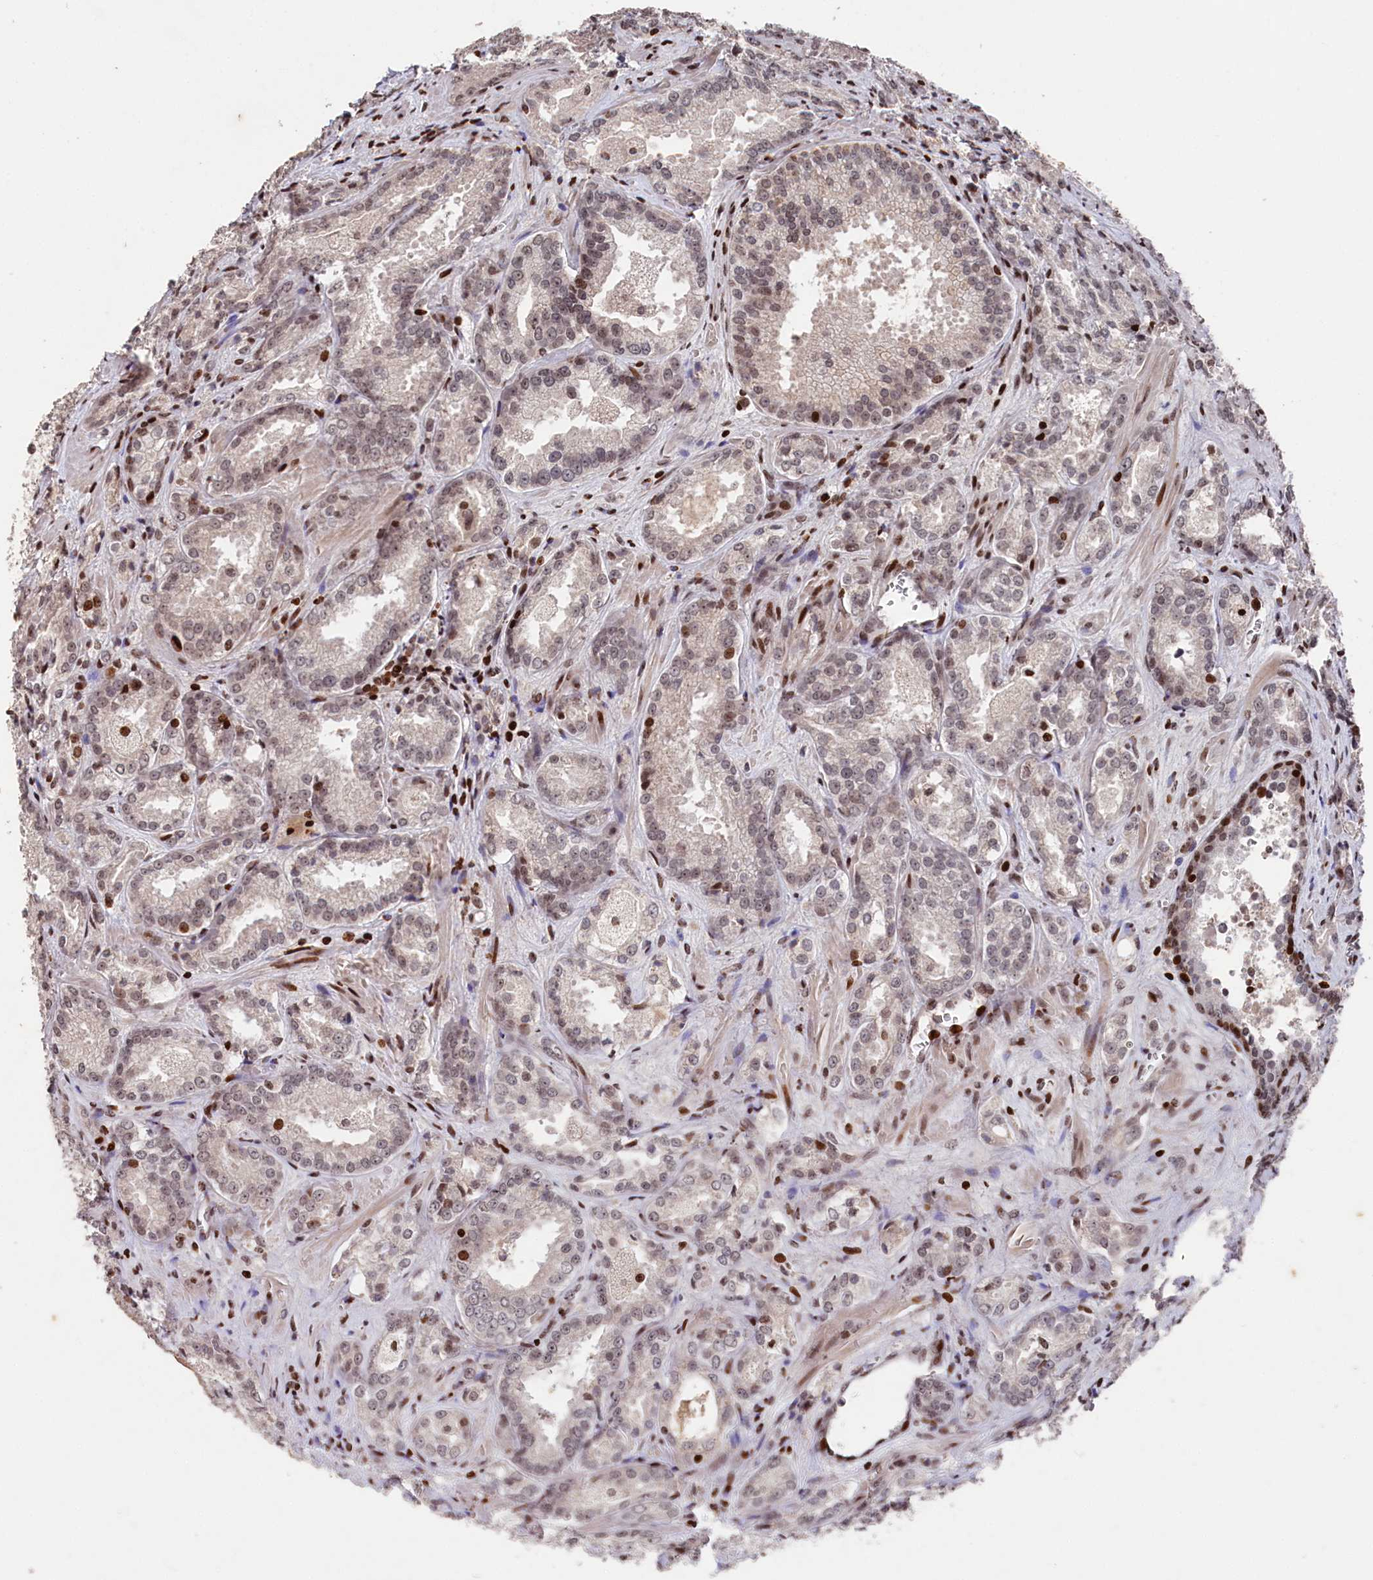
{"staining": {"intensity": "weak", "quantity": ">75%", "location": "nuclear"}, "tissue": "prostate cancer", "cell_type": "Tumor cells", "image_type": "cancer", "snomed": [{"axis": "morphology", "description": "Adenocarcinoma, Low grade"}, {"axis": "topography", "description": "Prostate"}], "caption": "Protein expression analysis of human prostate adenocarcinoma (low-grade) reveals weak nuclear staining in about >75% of tumor cells.", "gene": "MCF2L2", "patient": {"sex": "male", "age": 47}}